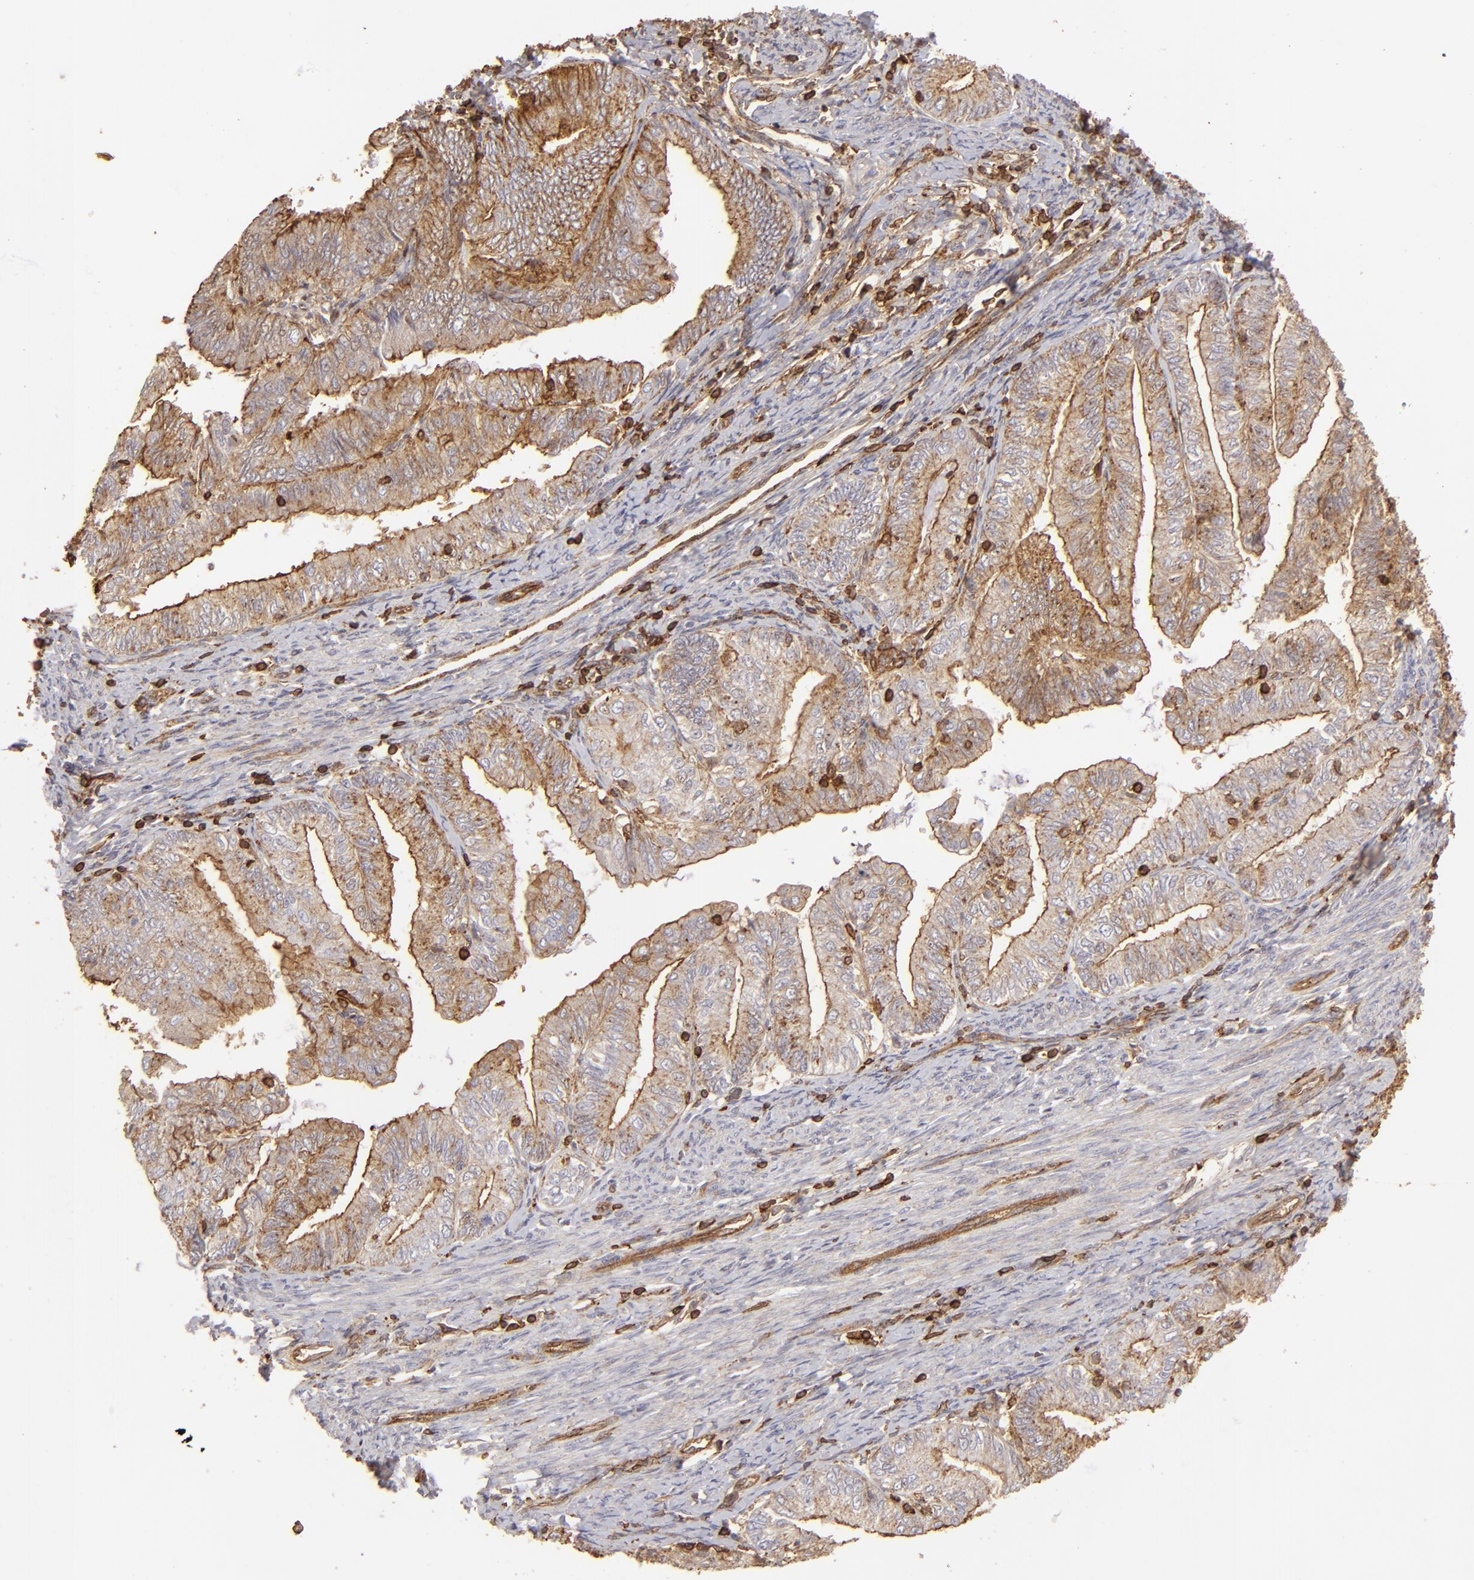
{"staining": {"intensity": "moderate", "quantity": ">75%", "location": "cytoplasmic/membranous"}, "tissue": "endometrial cancer", "cell_type": "Tumor cells", "image_type": "cancer", "snomed": [{"axis": "morphology", "description": "Adenocarcinoma, NOS"}, {"axis": "topography", "description": "Endometrium"}], "caption": "Protein expression analysis of human endometrial cancer (adenocarcinoma) reveals moderate cytoplasmic/membranous expression in about >75% of tumor cells.", "gene": "ACTB", "patient": {"sex": "female", "age": 66}}